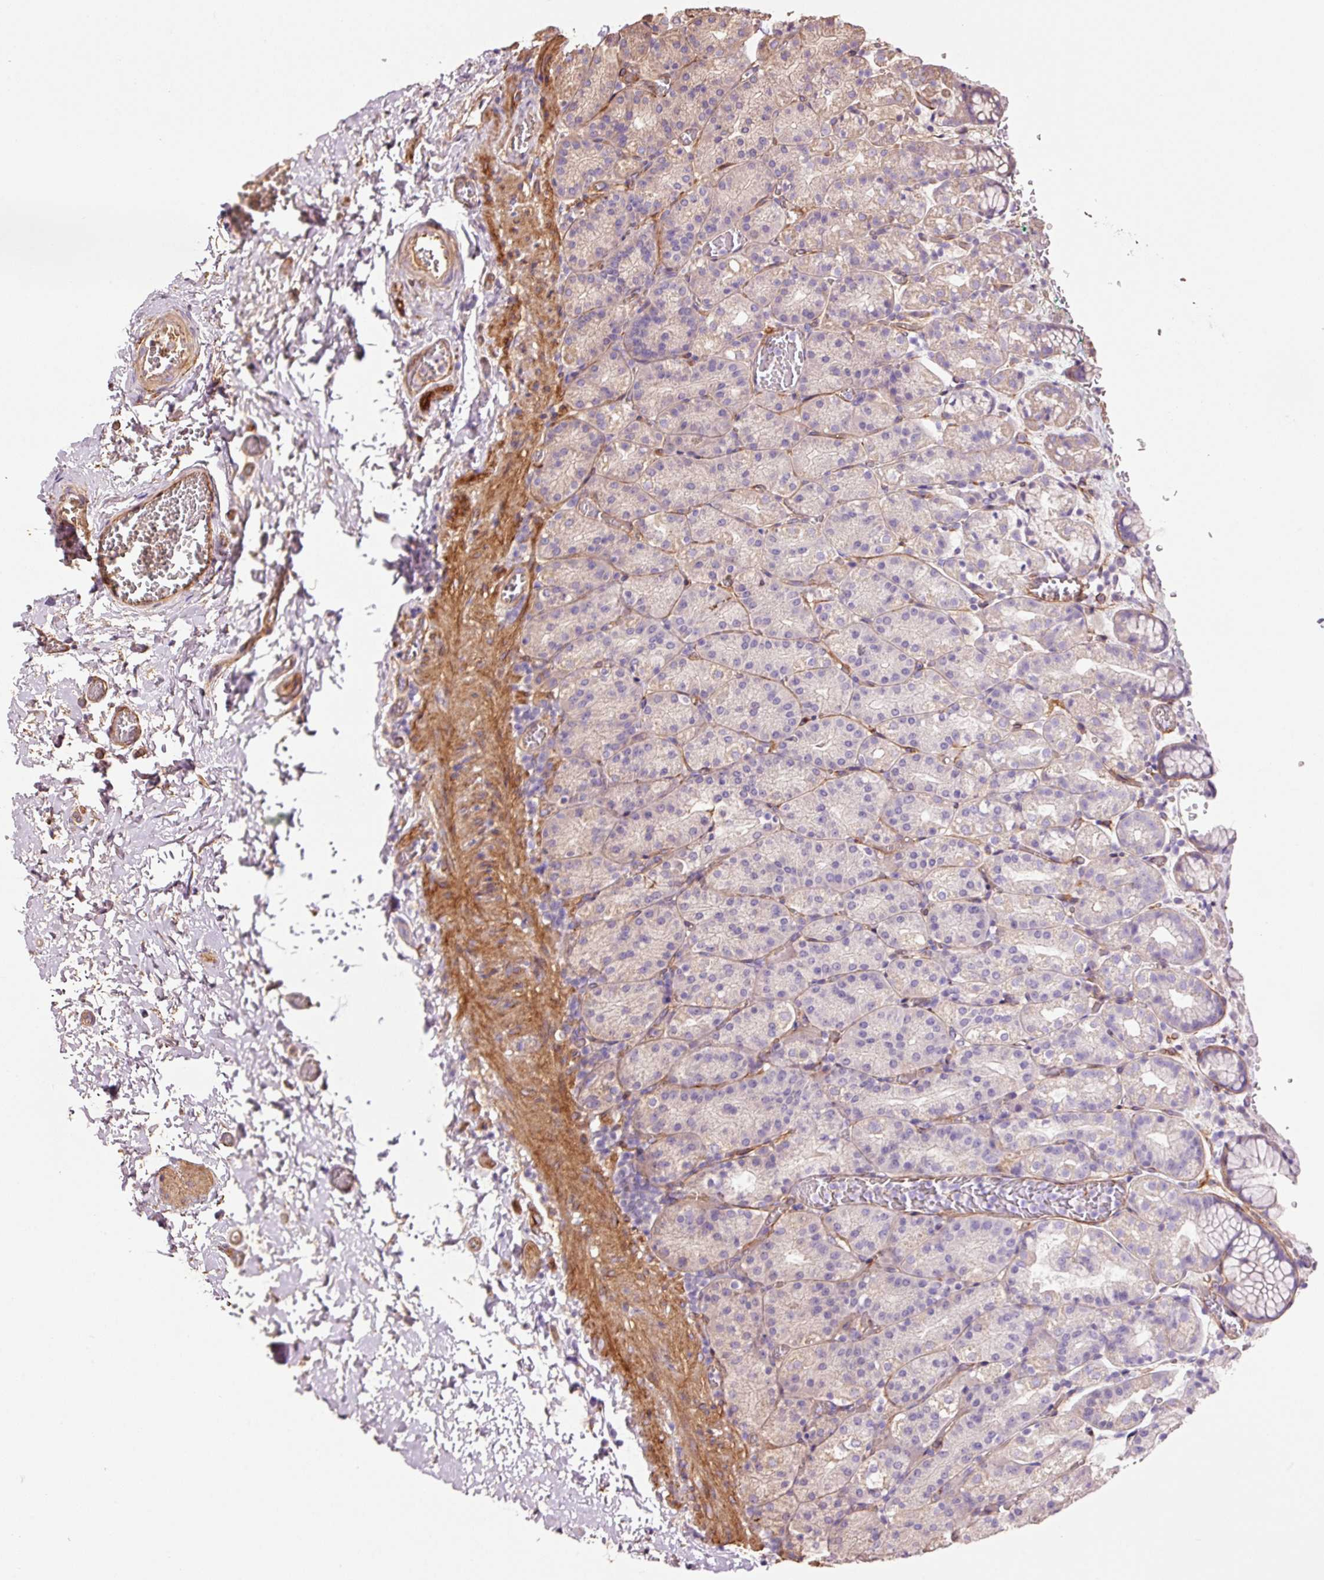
{"staining": {"intensity": "moderate", "quantity": "<25%", "location": "cytoplasmic/membranous"}, "tissue": "stomach", "cell_type": "Glandular cells", "image_type": "normal", "snomed": [{"axis": "morphology", "description": "Normal tissue, NOS"}, {"axis": "topography", "description": "Stomach, upper"}], "caption": "Protein positivity by immunohistochemistry displays moderate cytoplasmic/membranous positivity in approximately <25% of glandular cells in normal stomach. The staining was performed using DAB, with brown indicating positive protein expression. Nuclei are stained blue with hematoxylin.", "gene": "NID2", "patient": {"sex": "female", "age": 81}}